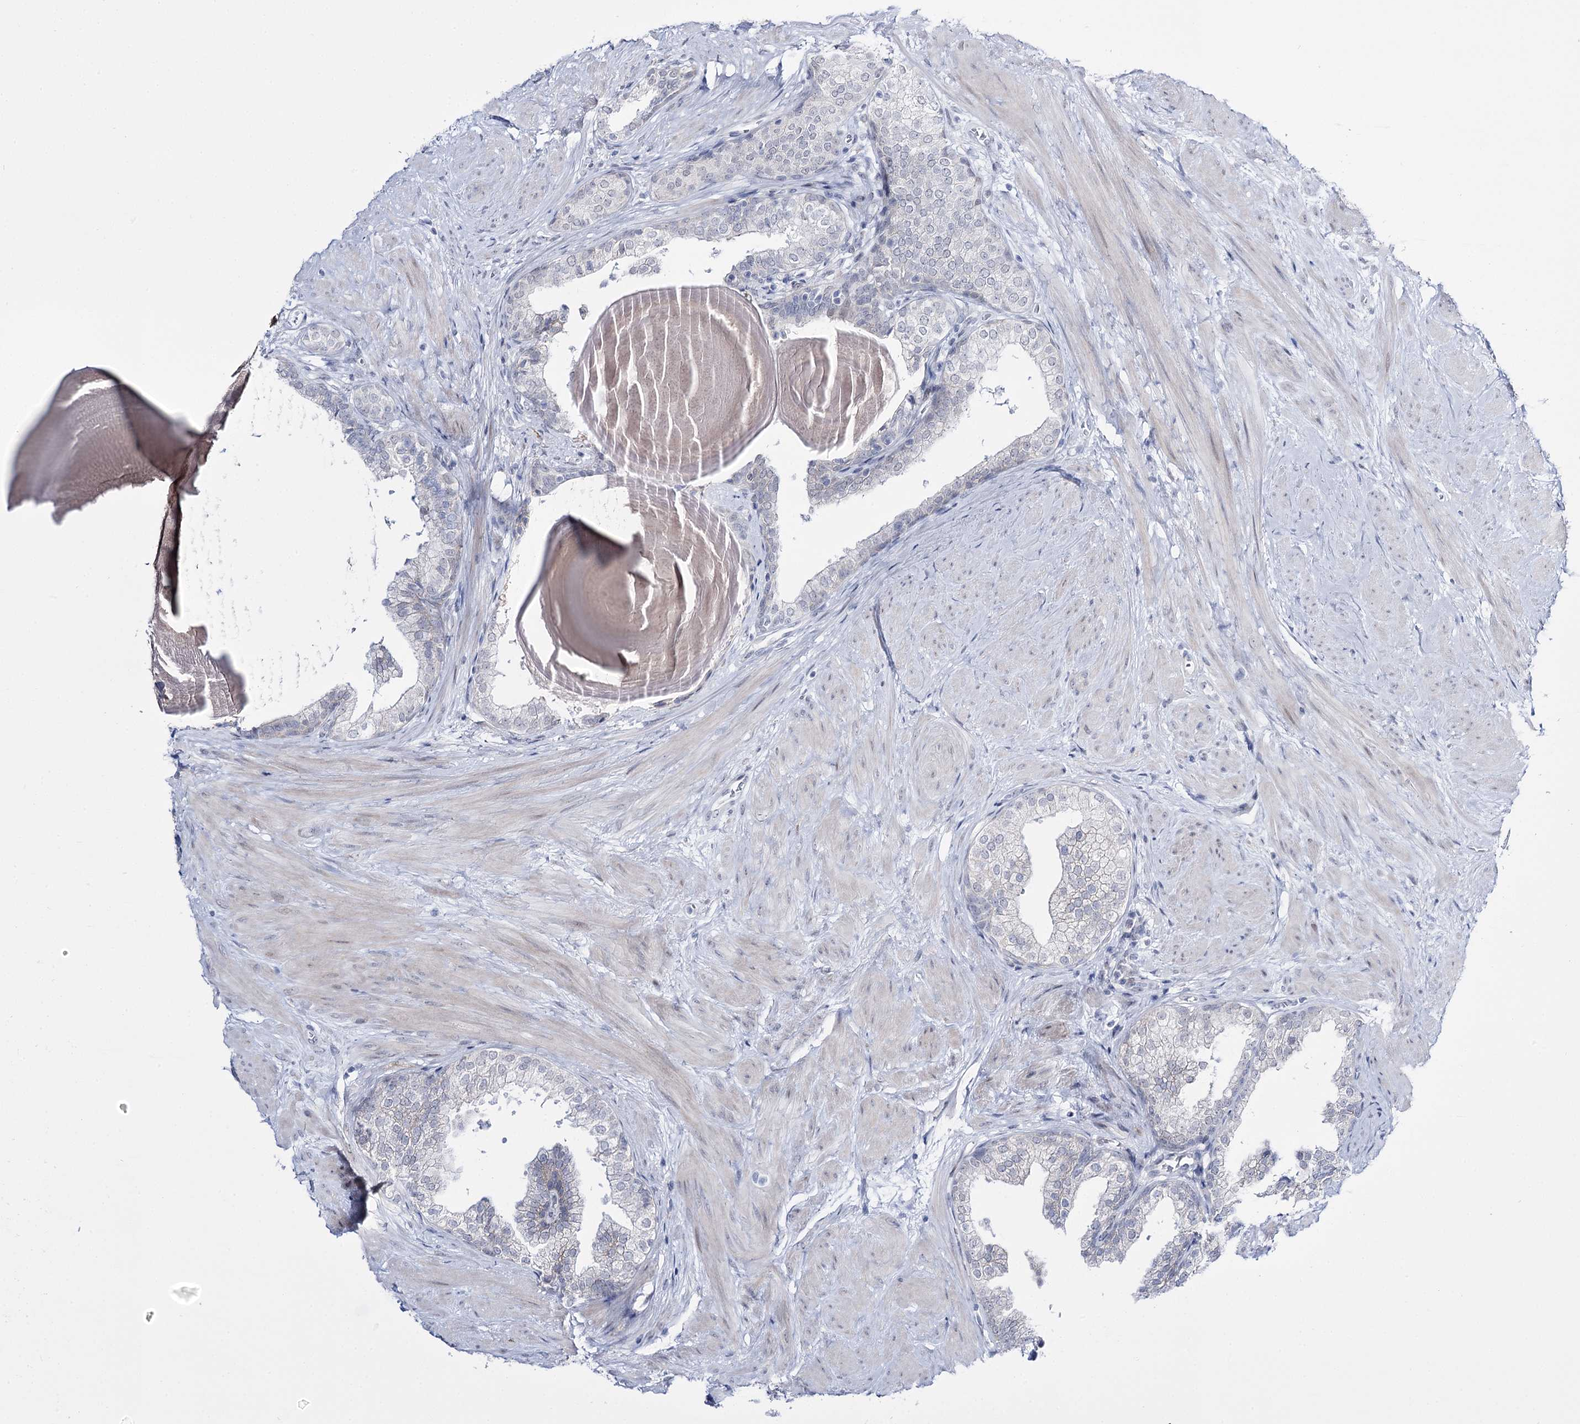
{"staining": {"intensity": "negative", "quantity": "none", "location": "none"}, "tissue": "prostate", "cell_type": "Glandular cells", "image_type": "normal", "snomed": [{"axis": "morphology", "description": "Normal tissue, NOS"}, {"axis": "topography", "description": "Prostate"}], "caption": "DAB (3,3'-diaminobenzidine) immunohistochemical staining of benign human prostate exhibits no significant expression in glandular cells. Brightfield microscopy of IHC stained with DAB (3,3'-diaminobenzidine) (brown) and hematoxylin (blue), captured at high magnification.", "gene": "RBM15B", "patient": {"sex": "male", "age": 48}}